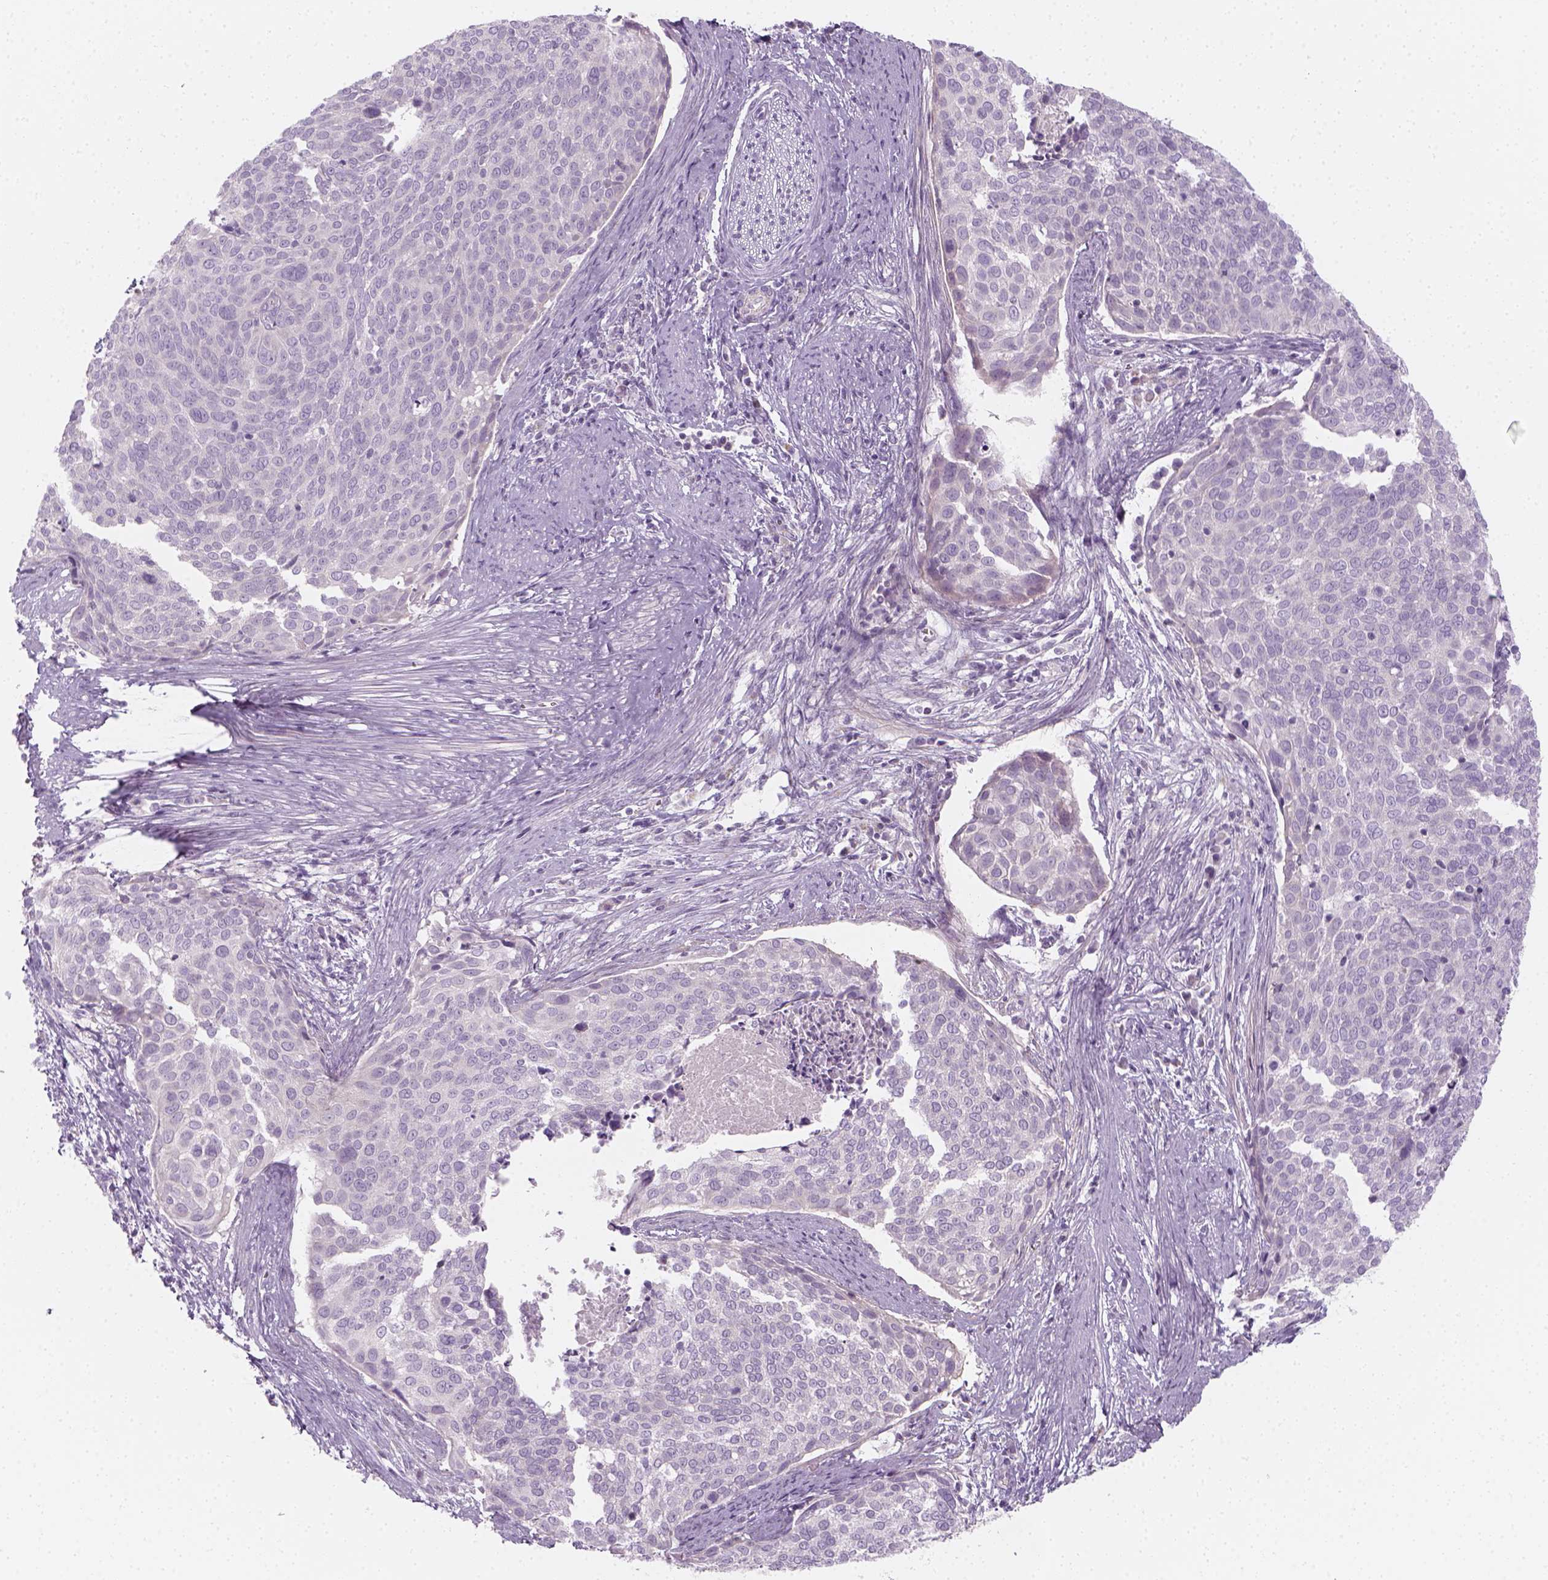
{"staining": {"intensity": "negative", "quantity": "none", "location": "none"}, "tissue": "cervical cancer", "cell_type": "Tumor cells", "image_type": "cancer", "snomed": [{"axis": "morphology", "description": "Squamous cell carcinoma, NOS"}, {"axis": "topography", "description": "Cervix"}], "caption": "IHC micrograph of neoplastic tissue: cervical squamous cell carcinoma stained with DAB reveals no significant protein staining in tumor cells. Brightfield microscopy of immunohistochemistry stained with DAB (brown) and hematoxylin (blue), captured at high magnification.", "gene": "PRAME", "patient": {"sex": "female", "age": 39}}